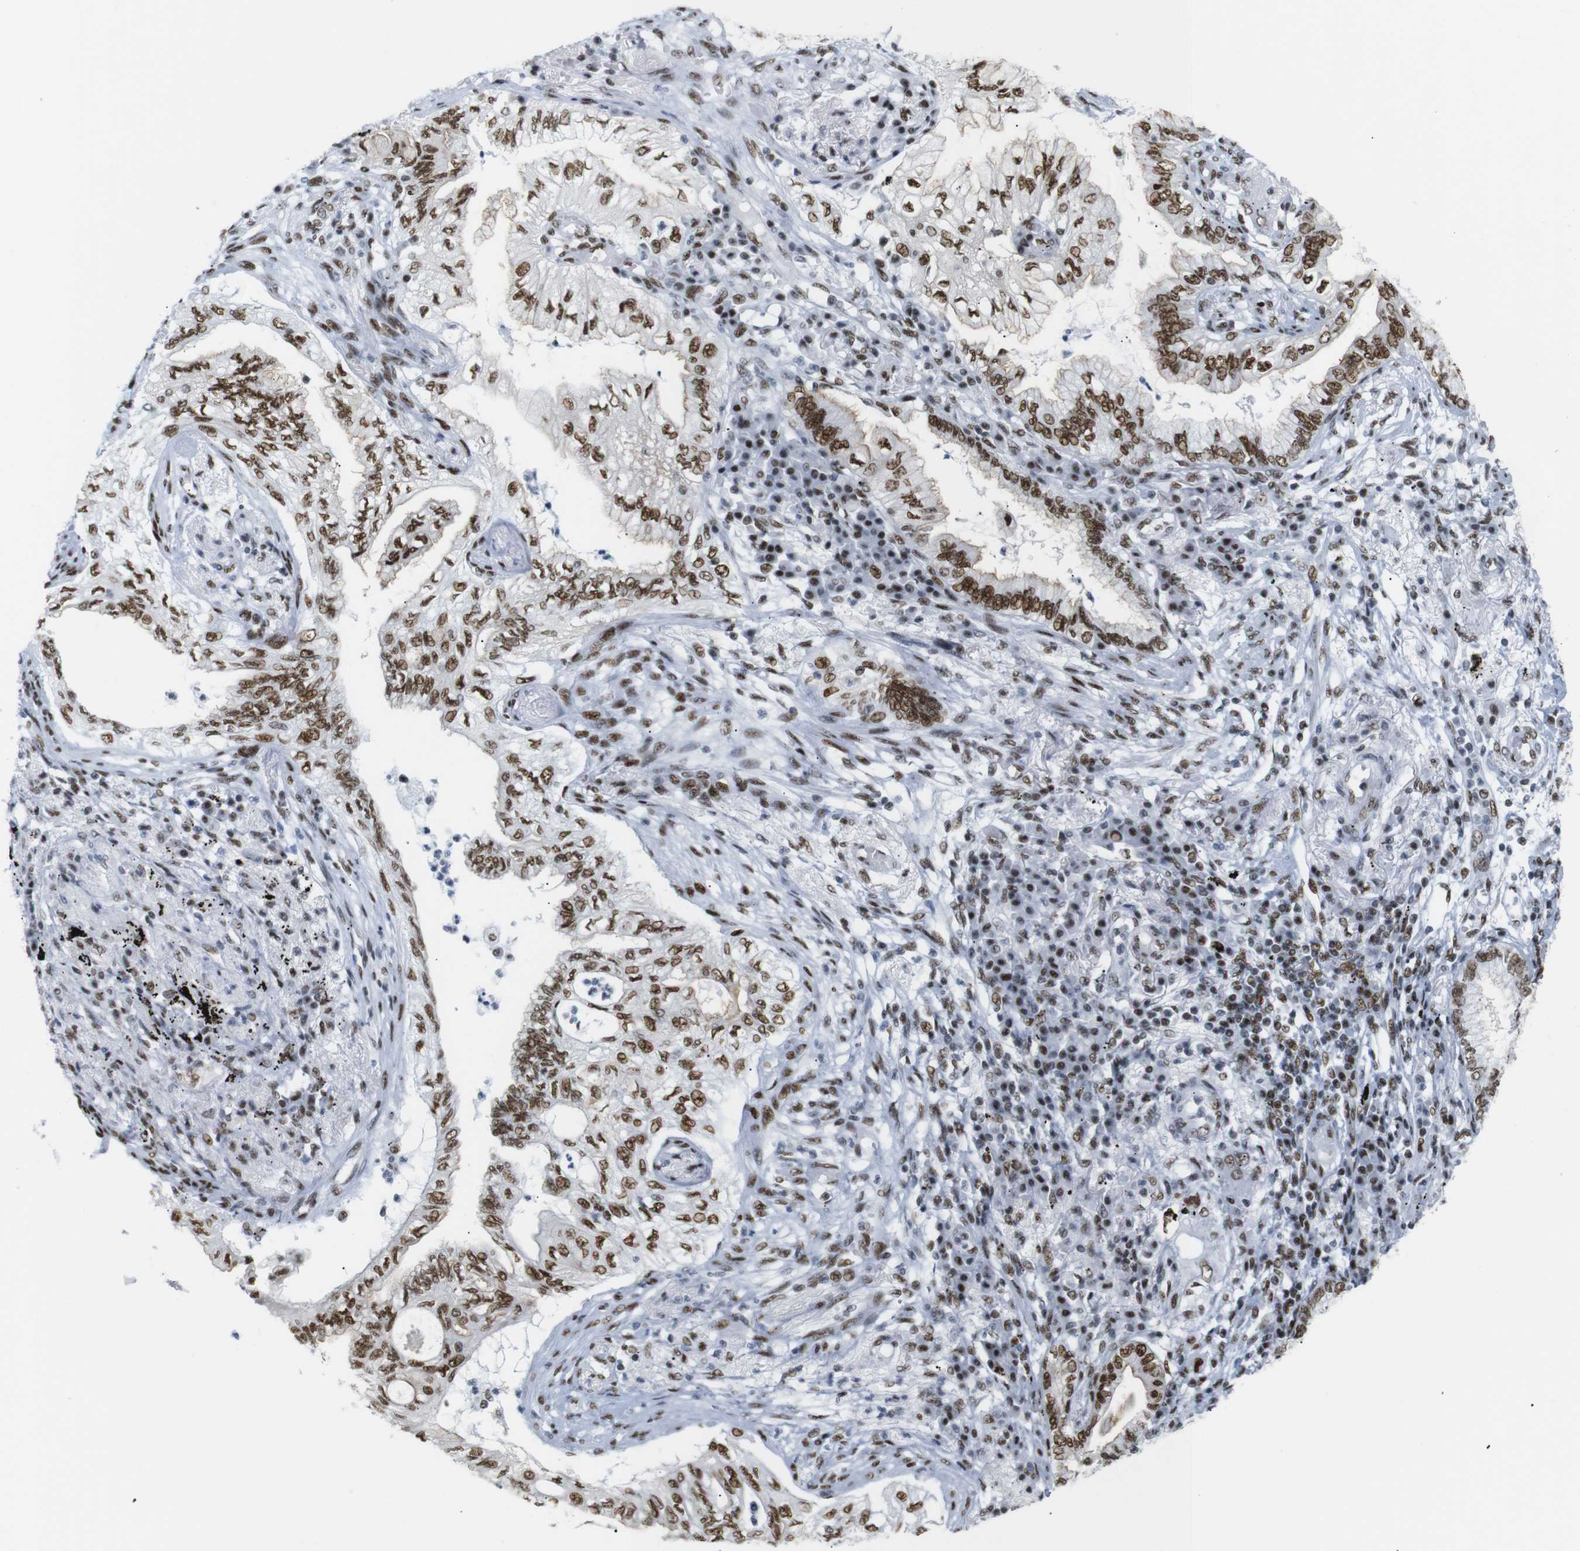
{"staining": {"intensity": "strong", "quantity": ">75%", "location": "nuclear"}, "tissue": "lung cancer", "cell_type": "Tumor cells", "image_type": "cancer", "snomed": [{"axis": "morphology", "description": "Normal tissue, NOS"}, {"axis": "morphology", "description": "Adenocarcinoma, NOS"}, {"axis": "topography", "description": "Bronchus"}, {"axis": "topography", "description": "Lung"}], "caption": "Protein analysis of lung adenocarcinoma tissue reveals strong nuclear staining in about >75% of tumor cells. (DAB (3,3'-diaminobenzidine) = brown stain, brightfield microscopy at high magnification).", "gene": "TRA2B", "patient": {"sex": "female", "age": 70}}